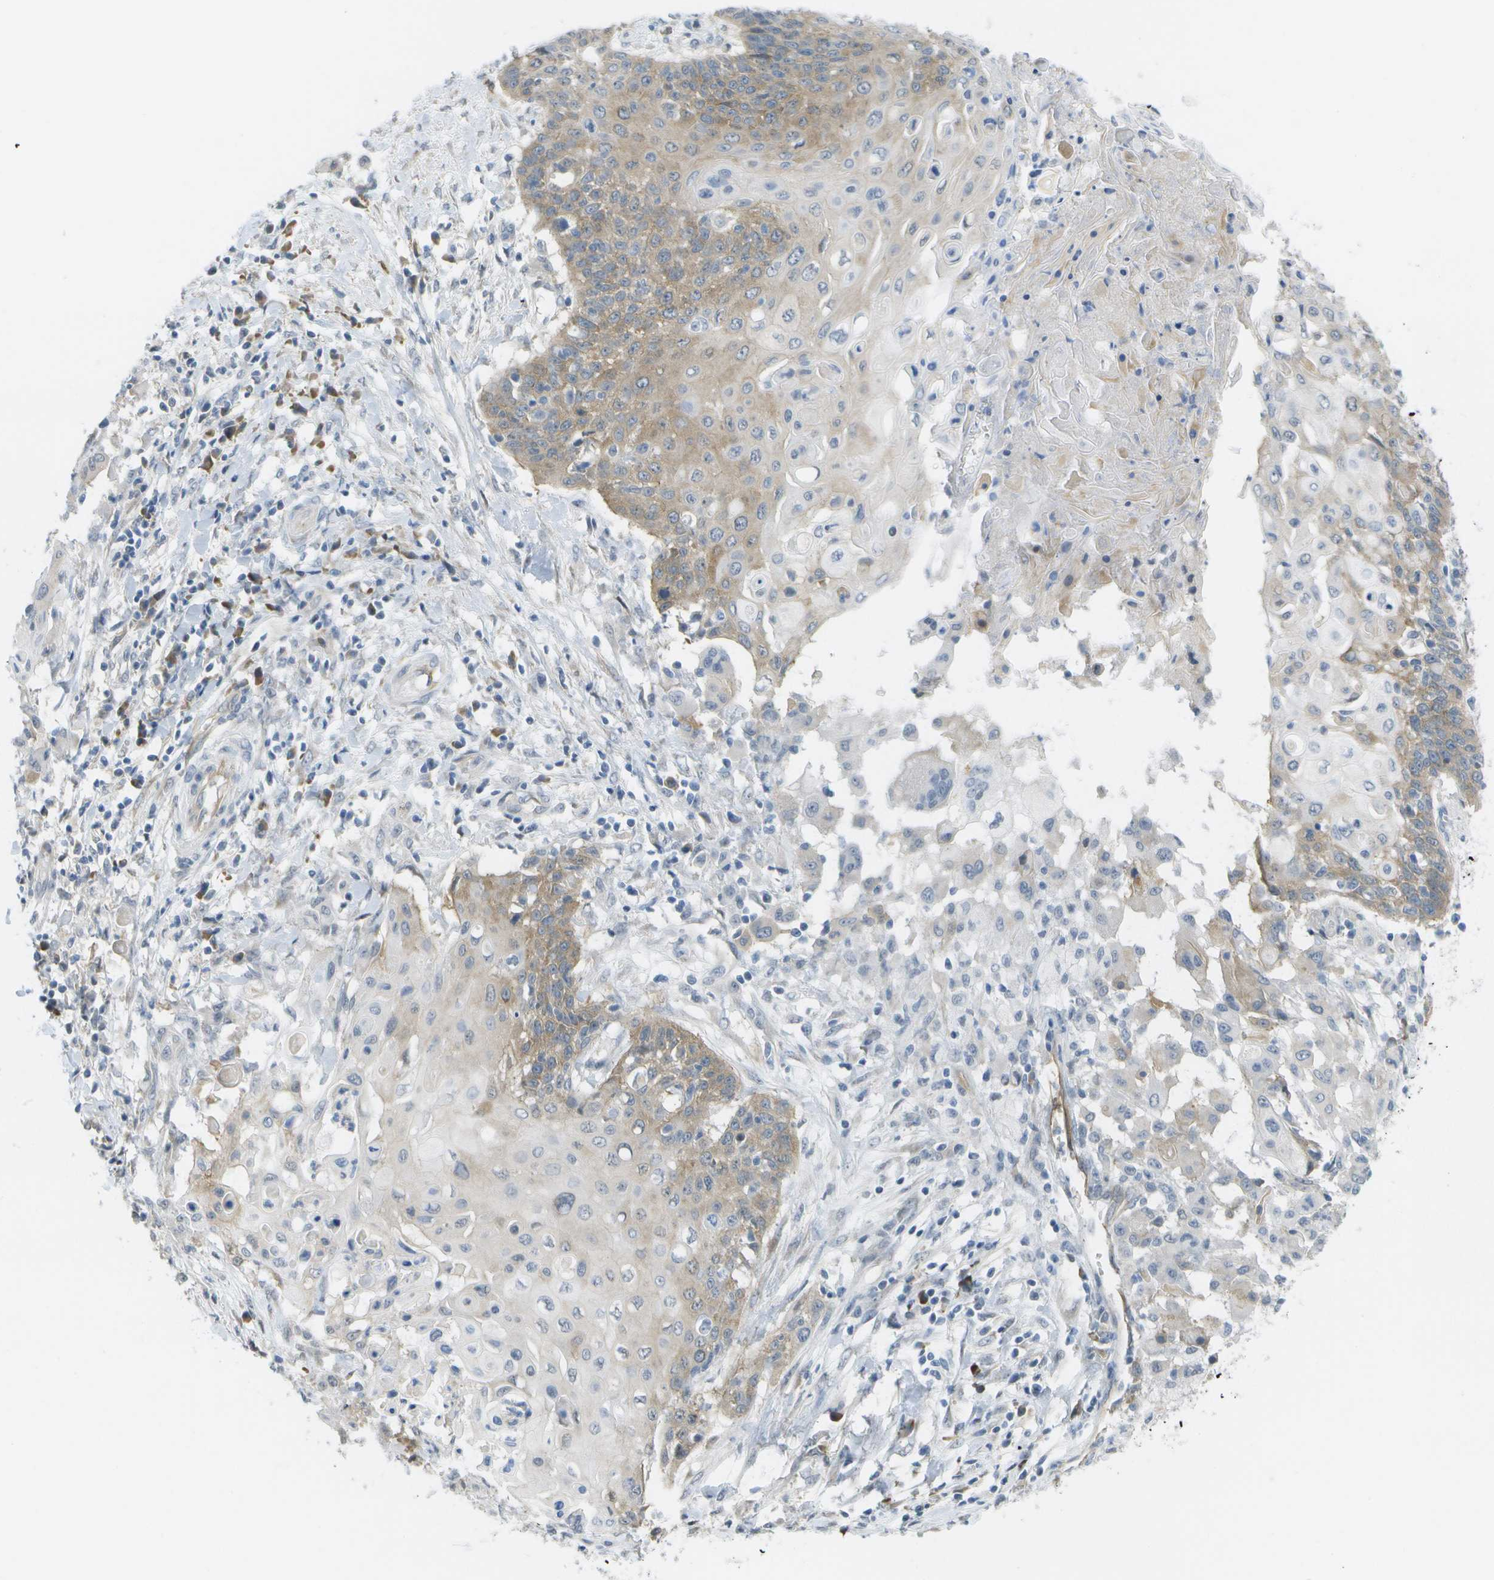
{"staining": {"intensity": "weak", "quantity": "25%-75%", "location": "cytoplasmic/membranous"}, "tissue": "cervical cancer", "cell_type": "Tumor cells", "image_type": "cancer", "snomed": [{"axis": "morphology", "description": "Squamous cell carcinoma, NOS"}, {"axis": "topography", "description": "Cervix"}], "caption": "Brown immunohistochemical staining in cervical cancer (squamous cell carcinoma) shows weak cytoplasmic/membranous expression in approximately 25%-75% of tumor cells.", "gene": "MARCHF8", "patient": {"sex": "female", "age": 39}}